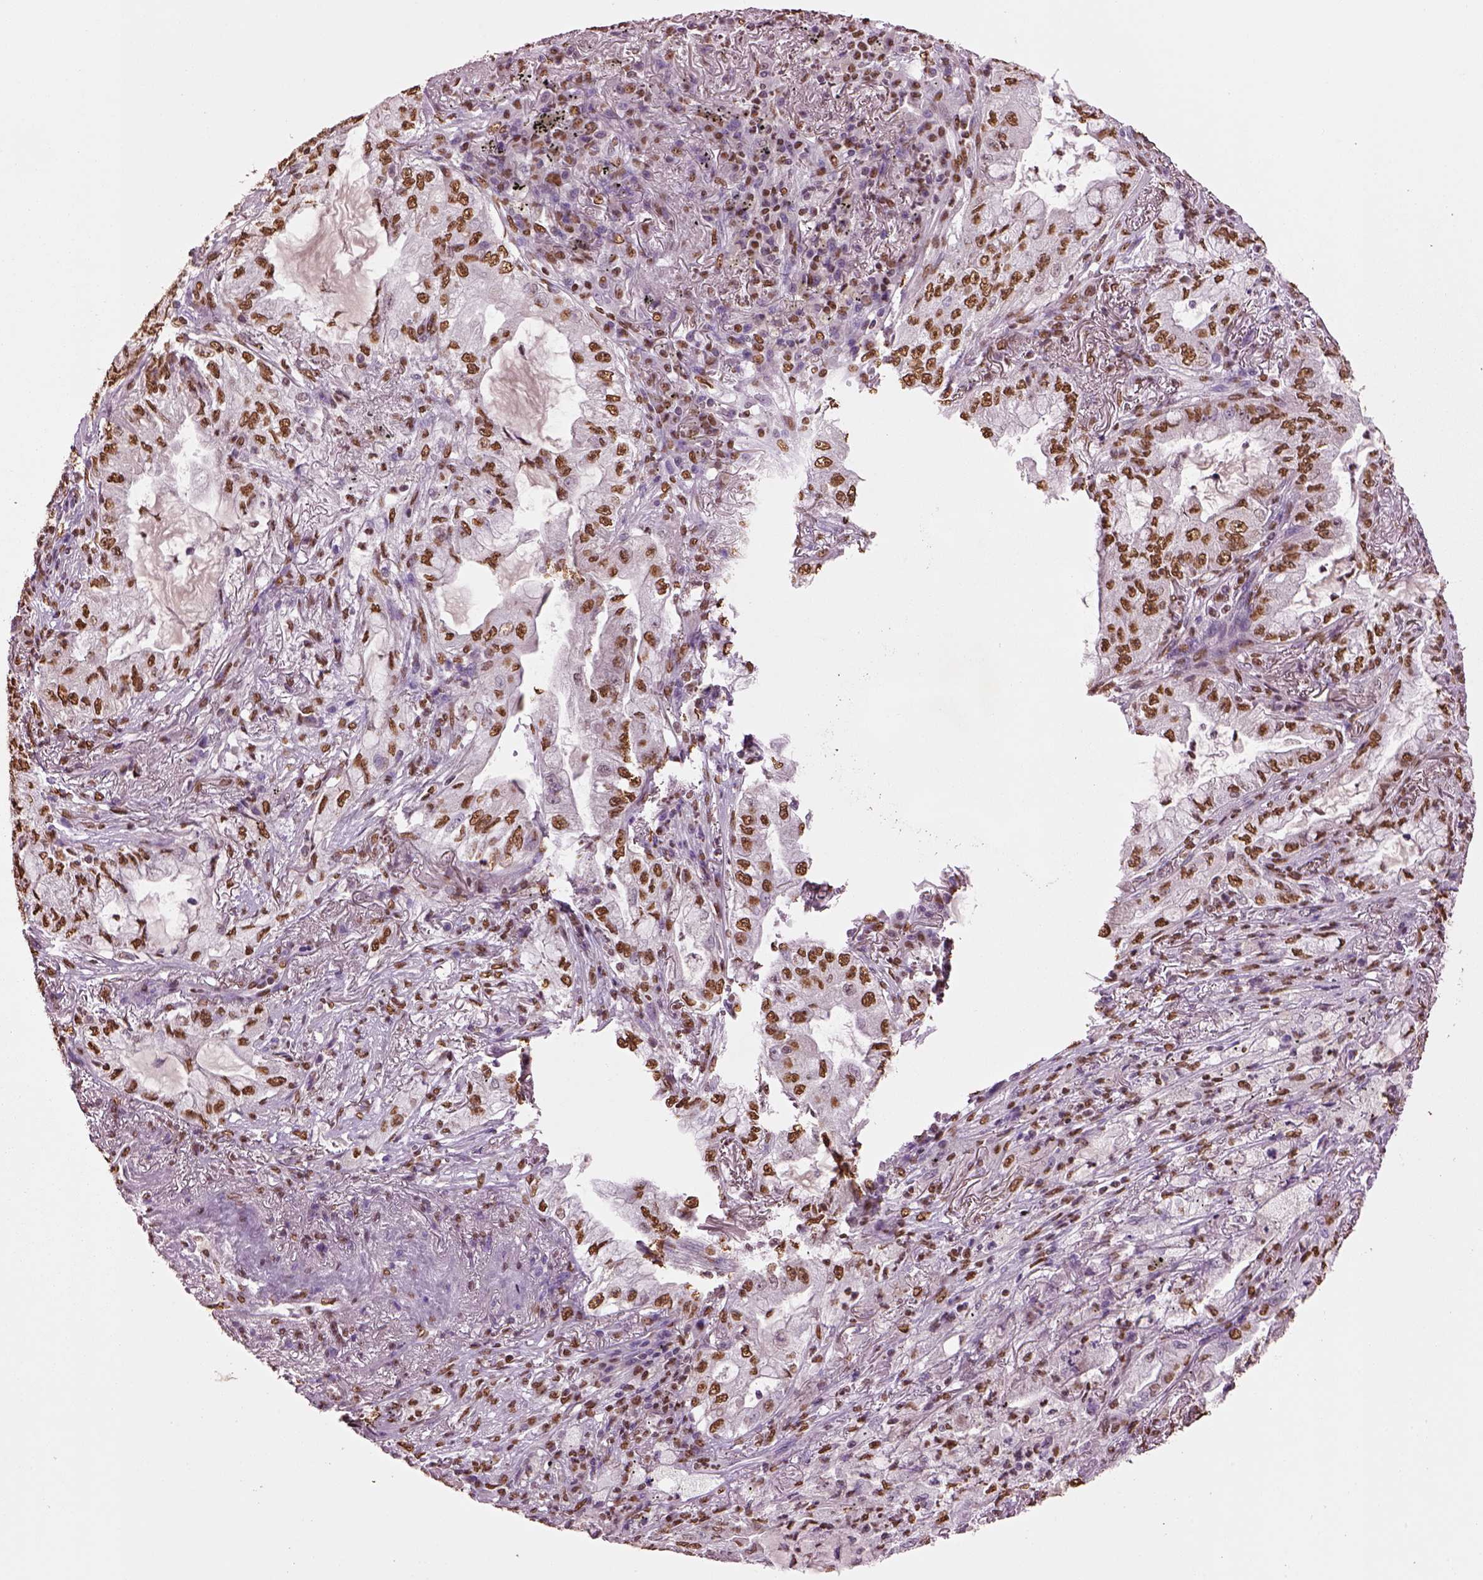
{"staining": {"intensity": "moderate", "quantity": "25%-75%", "location": "nuclear"}, "tissue": "lung cancer", "cell_type": "Tumor cells", "image_type": "cancer", "snomed": [{"axis": "morphology", "description": "Adenocarcinoma, NOS"}, {"axis": "topography", "description": "Lung"}], "caption": "Immunohistochemical staining of human adenocarcinoma (lung) reveals moderate nuclear protein expression in approximately 25%-75% of tumor cells. The protein is shown in brown color, while the nuclei are stained blue.", "gene": "DDX3X", "patient": {"sex": "female", "age": 73}}